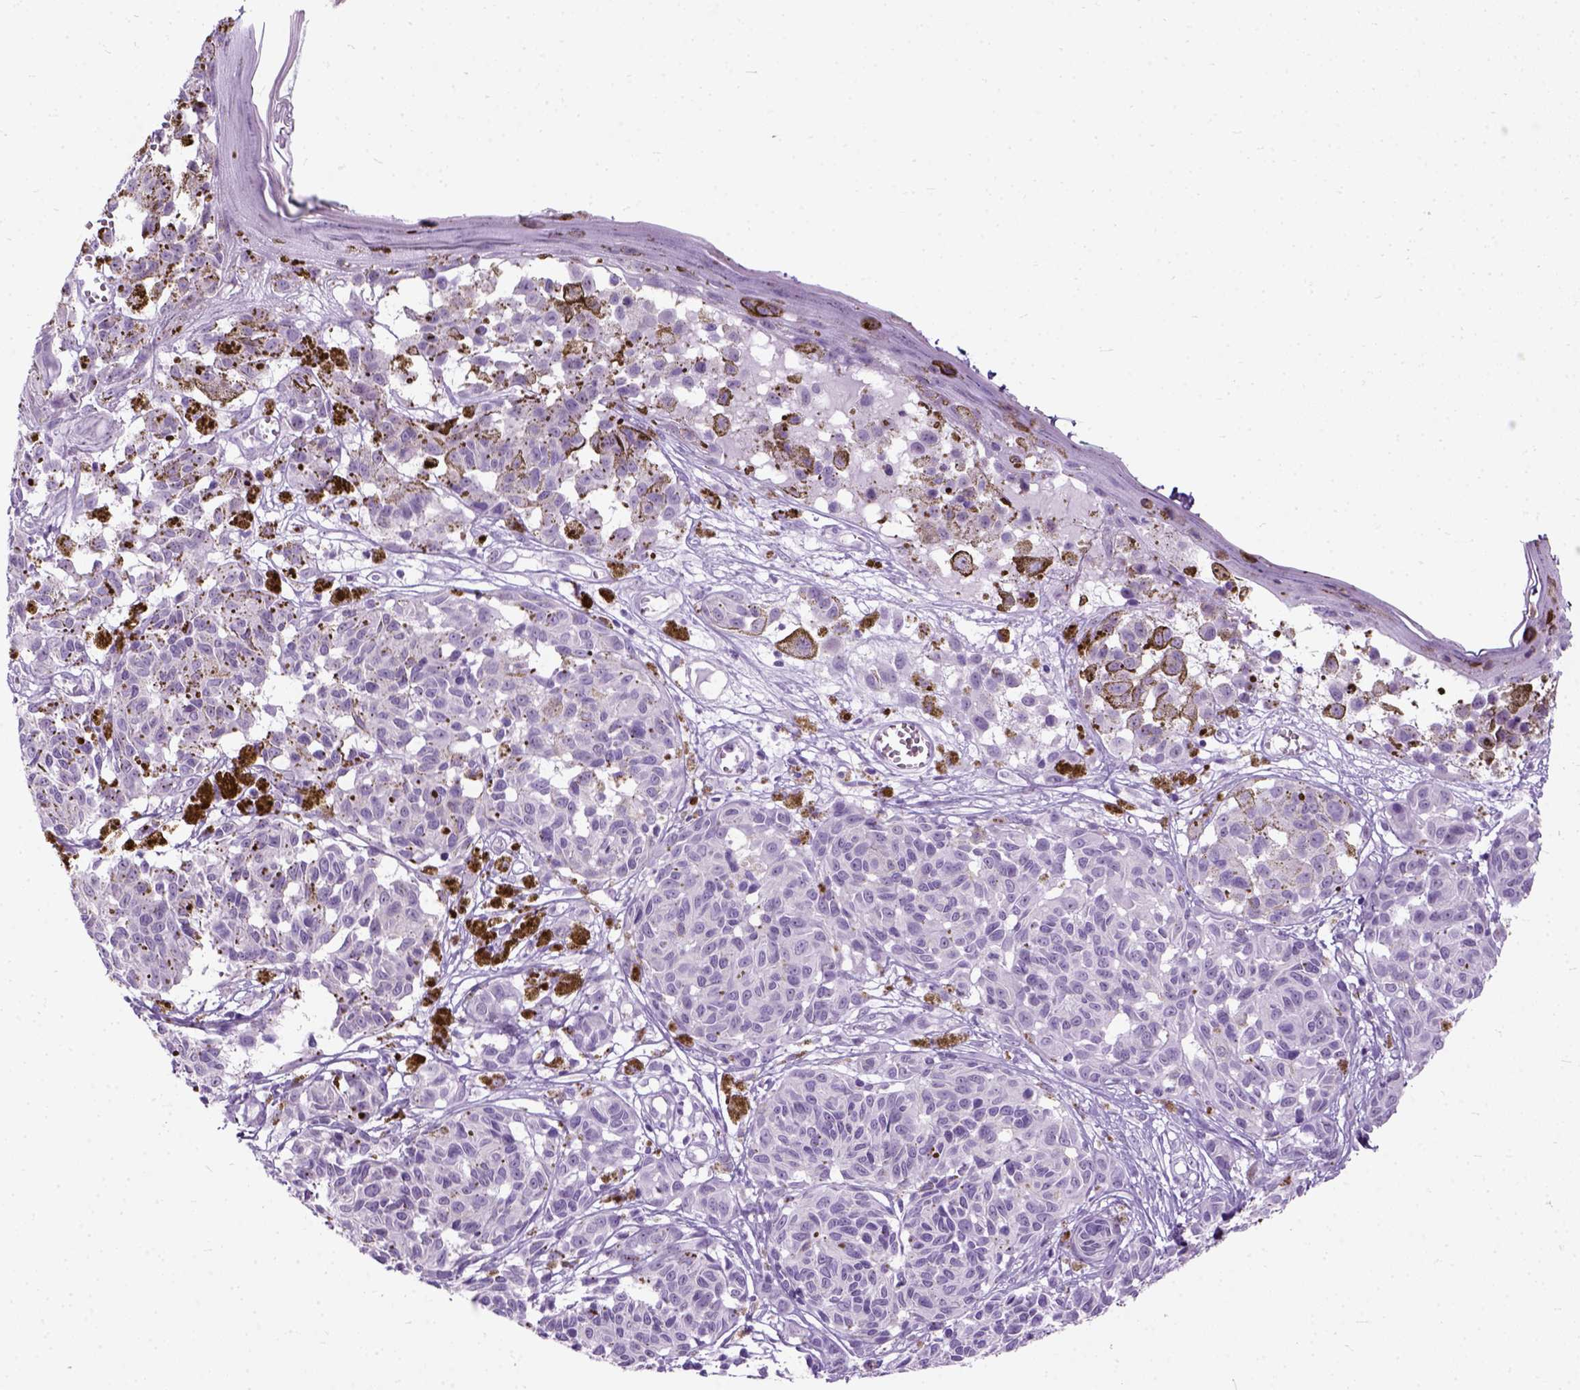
{"staining": {"intensity": "negative", "quantity": "none", "location": "none"}, "tissue": "melanoma", "cell_type": "Tumor cells", "image_type": "cancer", "snomed": [{"axis": "morphology", "description": "Malignant melanoma, NOS"}, {"axis": "topography", "description": "Skin"}], "caption": "IHC of human malignant melanoma demonstrates no positivity in tumor cells.", "gene": "AXDND1", "patient": {"sex": "female", "age": 38}}